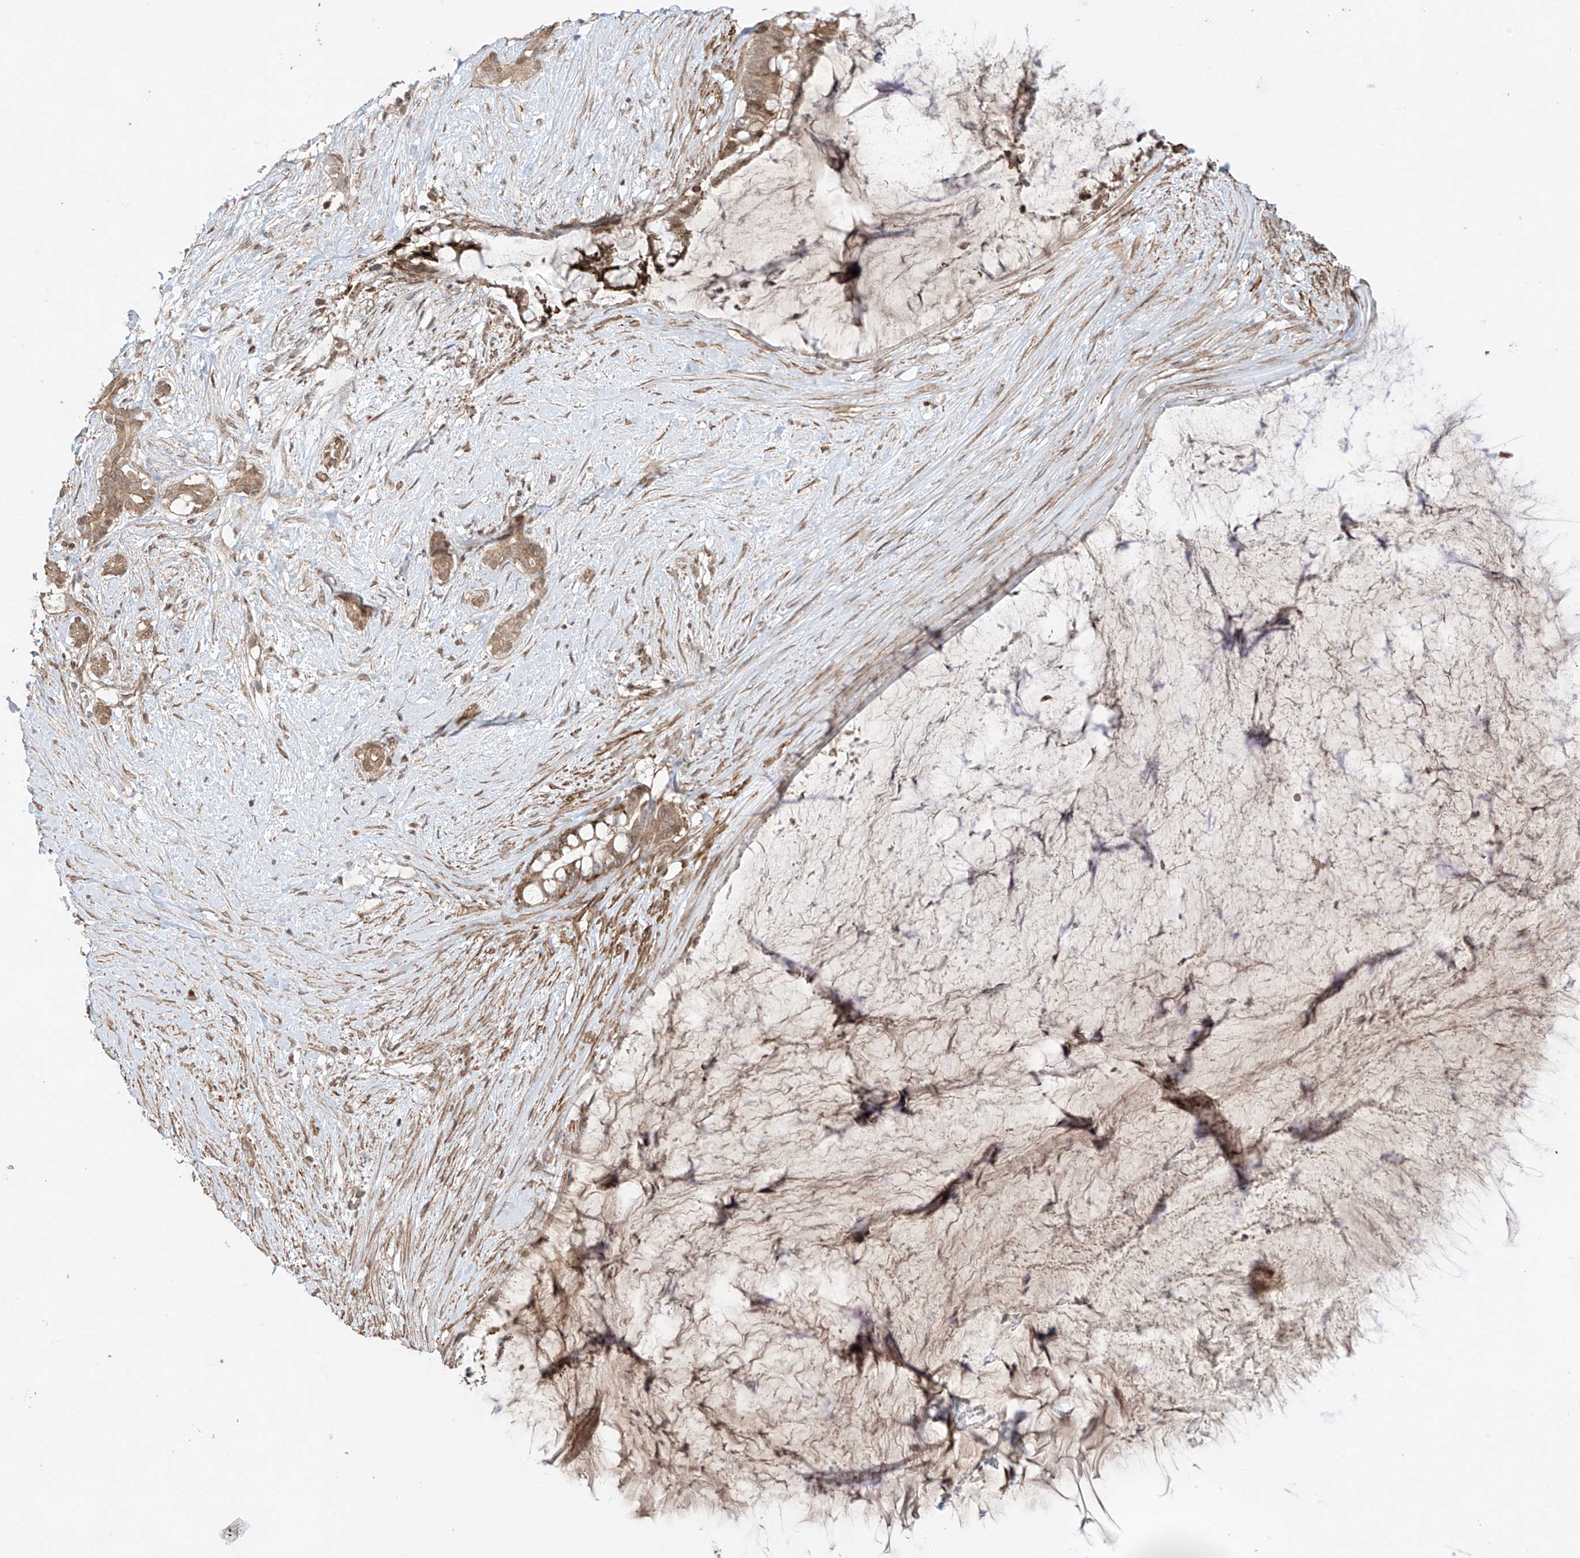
{"staining": {"intensity": "weak", "quantity": ">75%", "location": "cytoplasmic/membranous"}, "tissue": "pancreatic cancer", "cell_type": "Tumor cells", "image_type": "cancer", "snomed": [{"axis": "morphology", "description": "Adenocarcinoma, NOS"}, {"axis": "topography", "description": "Pancreas"}], "caption": "Immunohistochemistry (IHC) of pancreatic adenocarcinoma displays low levels of weak cytoplasmic/membranous expression in about >75% of tumor cells.", "gene": "ABCD1", "patient": {"sex": "male", "age": 41}}